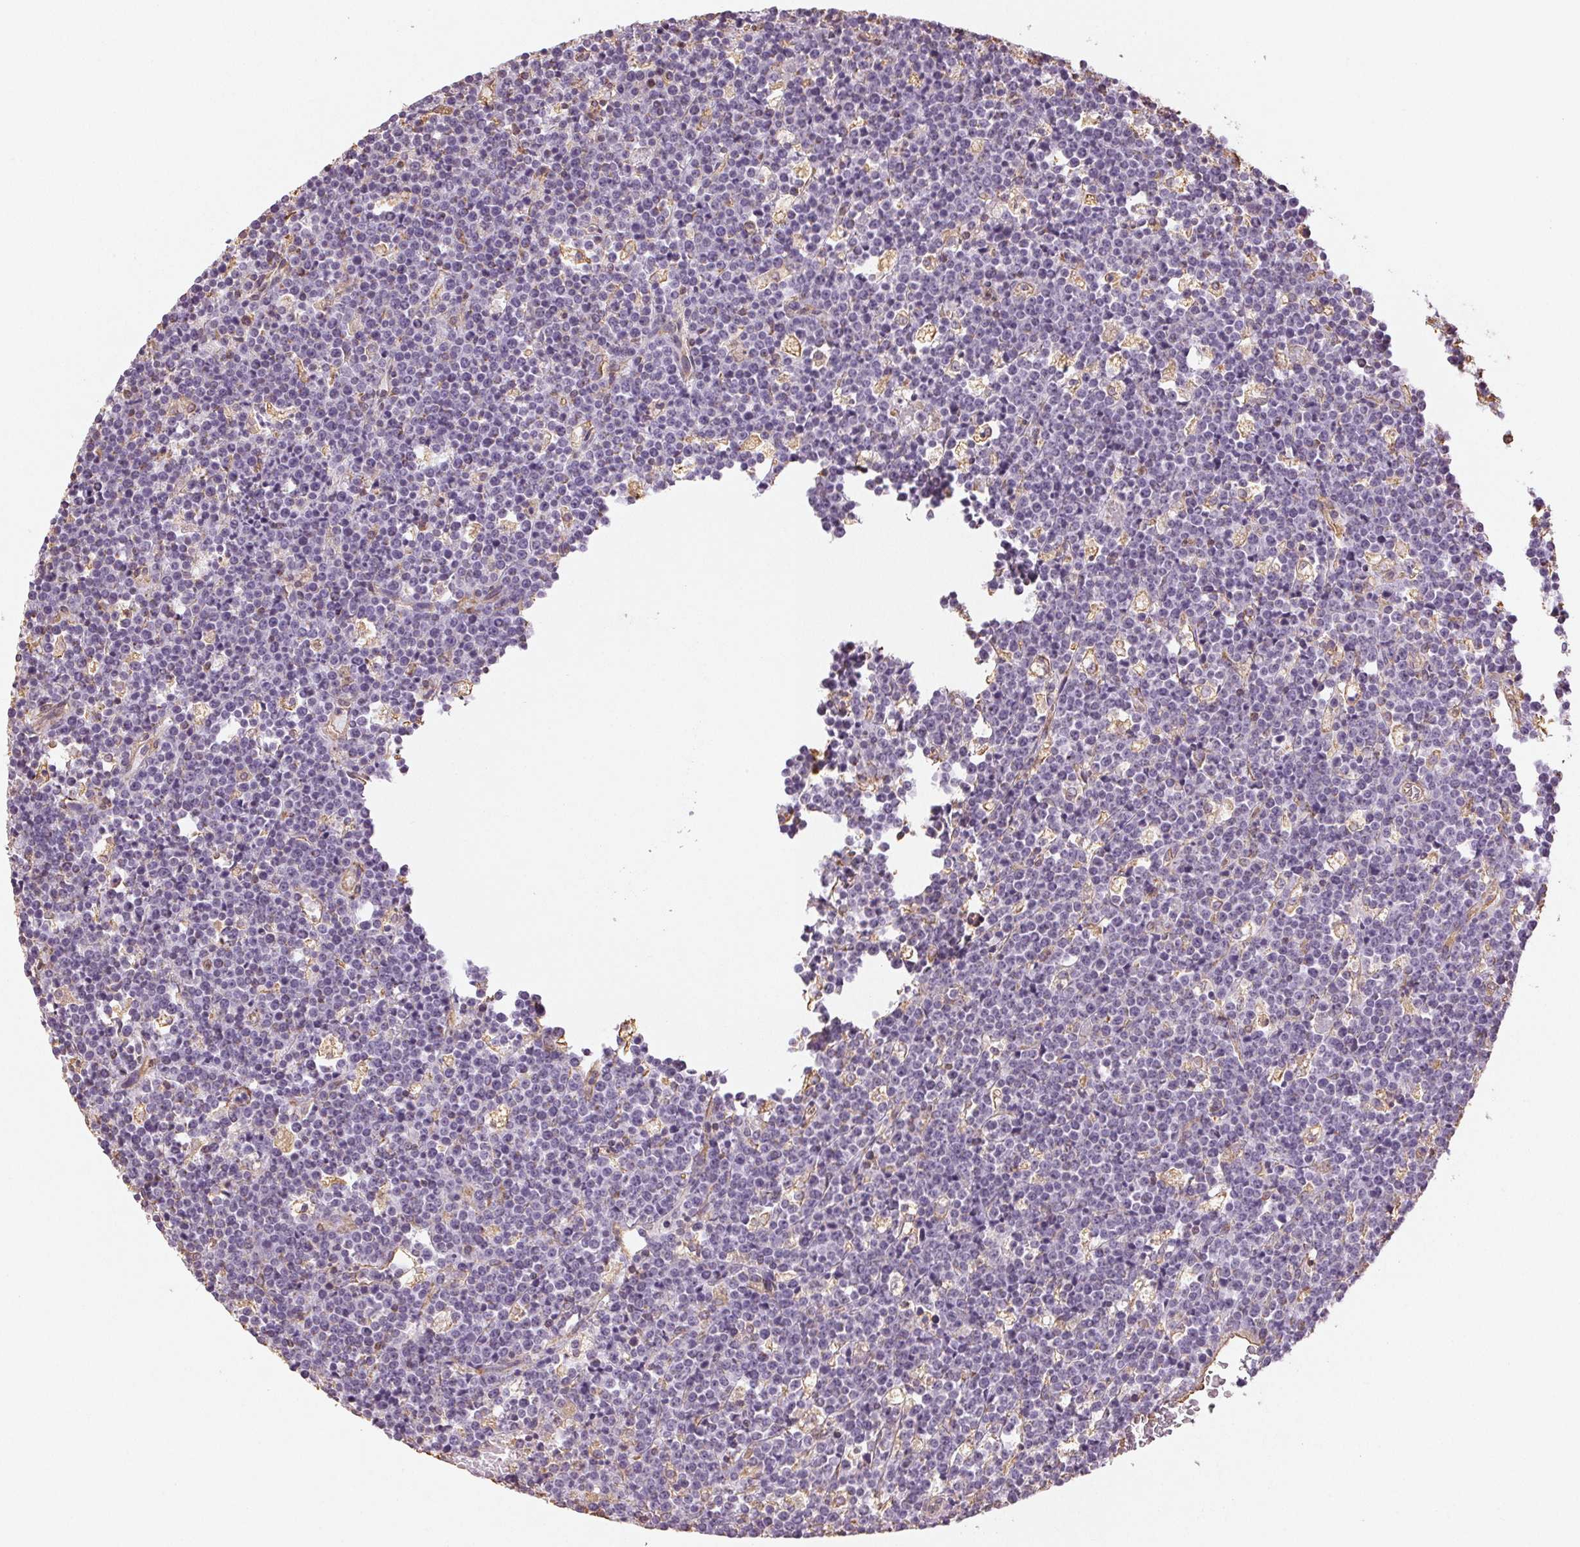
{"staining": {"intensity": "negative", "quantity": "none", "location": "none"}, "tissue": "lymphoma", "cell_type": "Tumor cells", "image_type": "cancer", "snomed": [{"axis": "morphology", "description": "Malignant lymphoma, non-Hodgkin's type, High grade"}, {"axis": "topography", "description": "Ovary"}], "caption": "Human malignant lymphoma, non-Hodgkin's type (high-grade) stained for a protein using immunohistochemistry displays no positivity in tumor cells.", "gene": "COL7A1", "patient": {"sex": "female", "age": 56}}